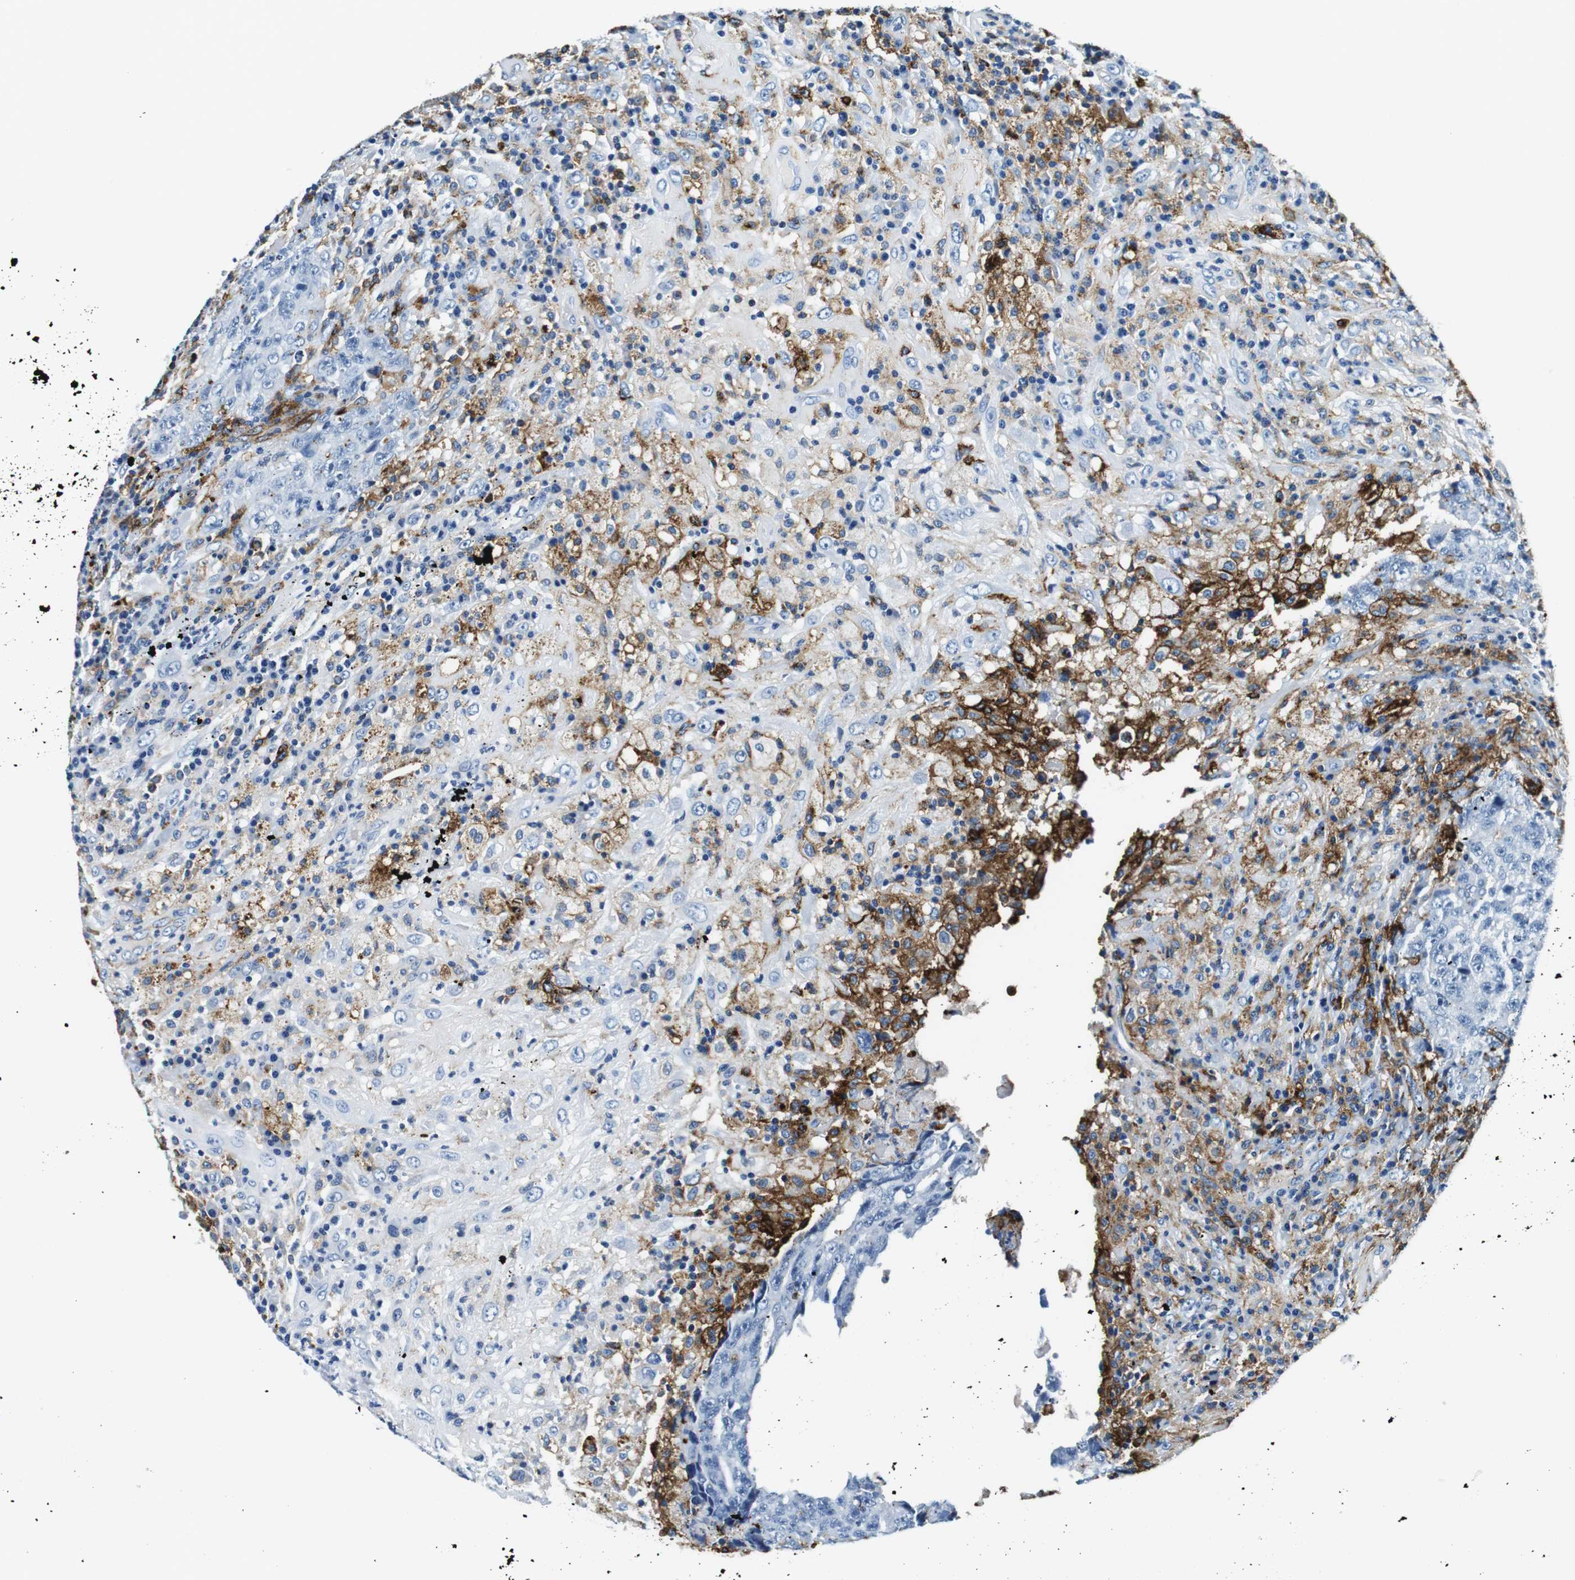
{"staining": {"intensity": "strong", "quantity": "<25%", "location": "cytoplasmic/membranous"}, "tissue": "testis cancer", "cell_type": "Tumor cells", "image_type": "cancer", "snomed": [{"axis": "morphology", "description": "Necrosis, NOS"}, {"axis": "morphology", "description": "Carcinoma, Embryonal, NOS"}, {"axis": "topography", "description": "Testis"}], "caption": "Approximately <25% of tumor cells in testis cancer exhibit strong cytoplasmic/membranous protein staining as visualized by brown immunohistochemical staining.", "gene": "HLA-DRB1", "patient": {"sex": "male", "age": 19}}